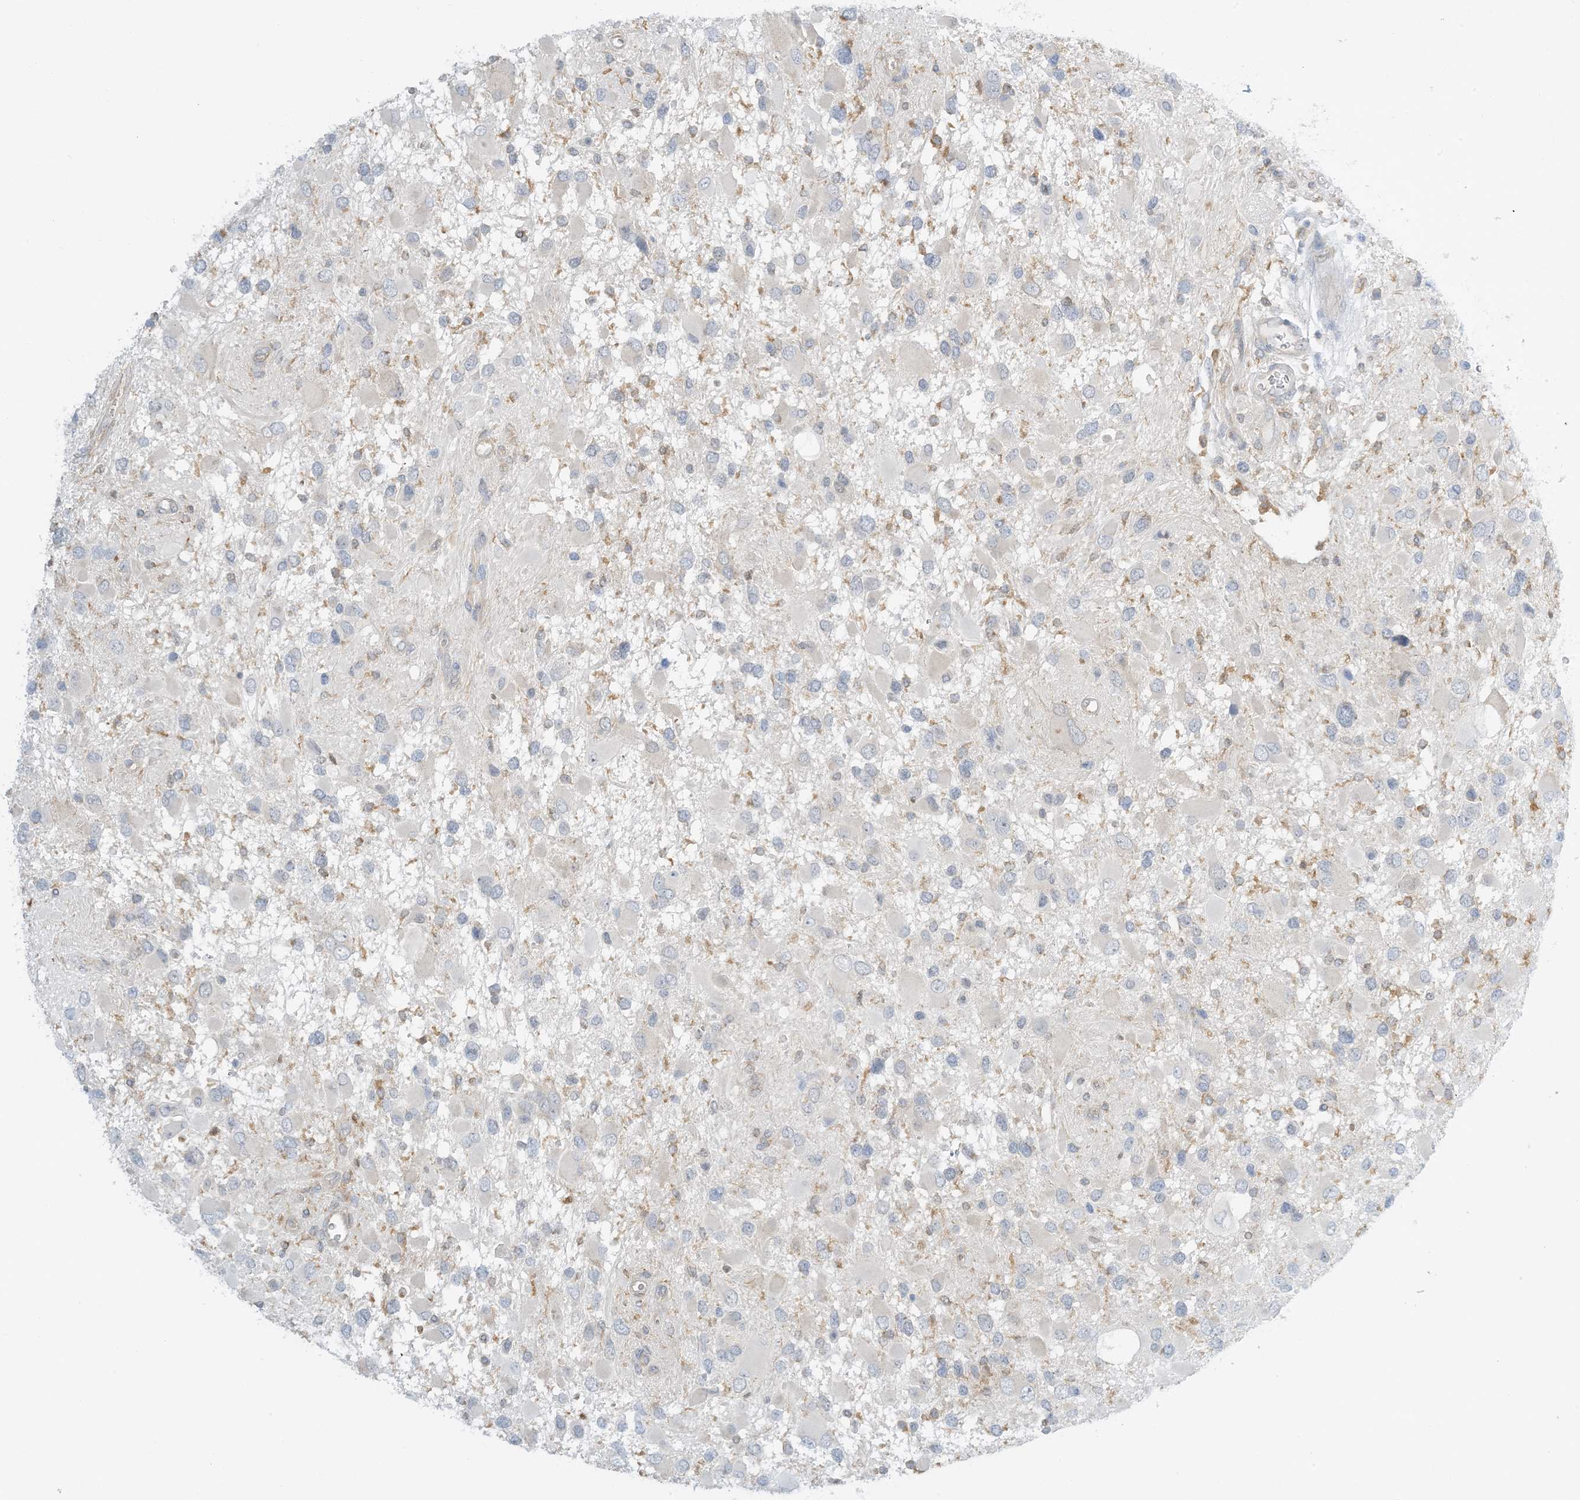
{"staining": {"intensity": "weak", "quantity": "<25%", "location": "cytoplasmic/membranous"}, "tissue": "glioma", "cell_type": "Tumor cells", "image_type": "cancer", "snomed": [{"axis": "morphology", "description": "Glioma, malignant, High grade"}, {"axis": "topography", "description": "Brain"}], "caption": "Protein analysis of glioma demonstrates no significant staining in tumor cells.", "gene": "MRPS18A", "patient": {"sex": "male", "age": 53}}